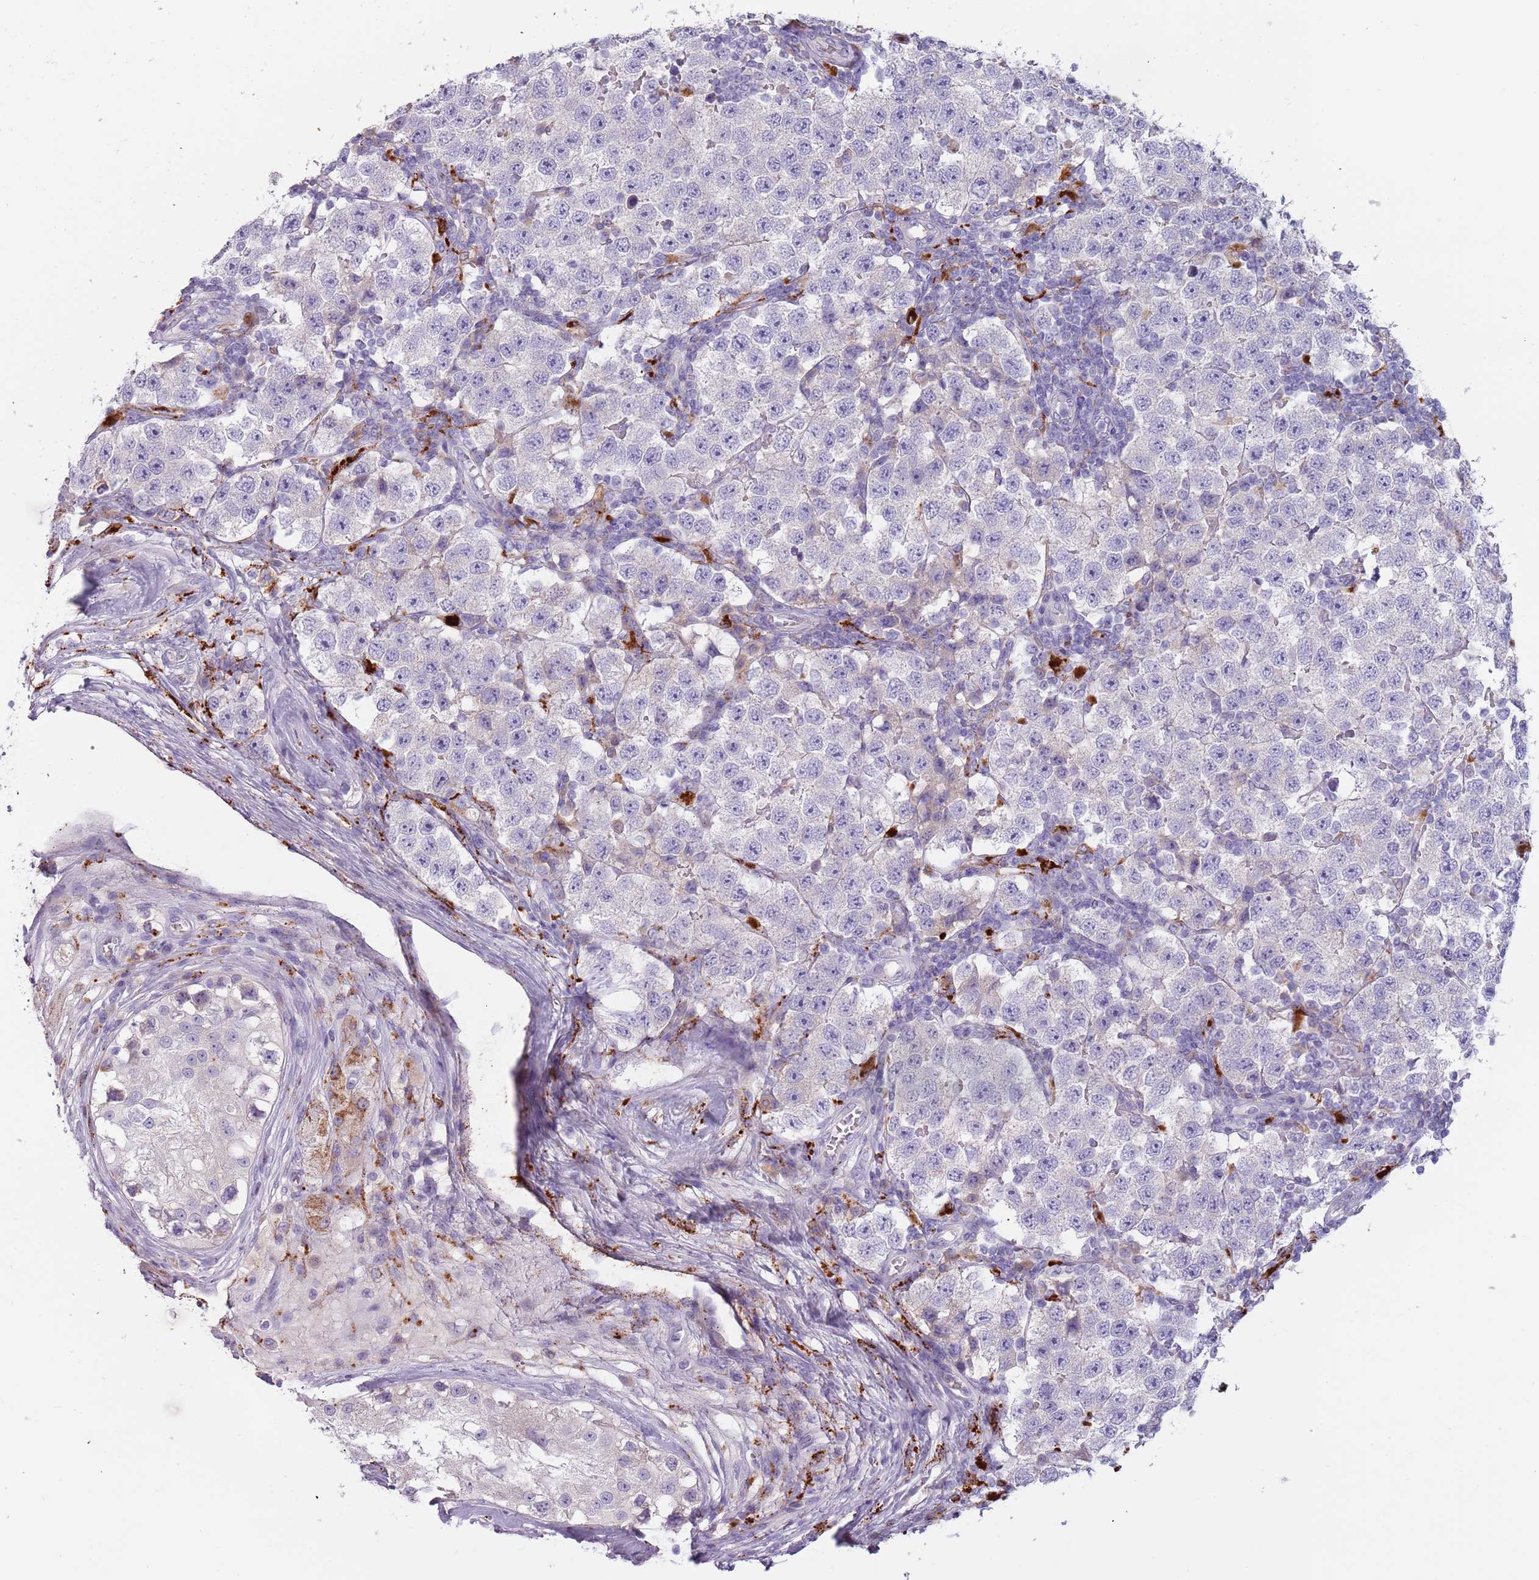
{"staining": {"intensity": "negative", "quantity": "none", "location": "none"}, "tissue": "testis cancer", "cell_type": "Tumor cells", "image_type": "cancer", "snomed": [{"axis": "morphology", "description": "Seminoma, NOS"}, {"axis": "topography", "description": "Testis"}], "caption": "DAB (3,3'-diaminobenzidine) immunohistochemical staining of human seminoma (testis) displays no significant positivity in tumor cells. (DAB (3,3'-diaminobenzidine) immunohistochemistry (IHC), high magnification).", "gene": "NWD2", "patient": {"sex": "male", "age": 34}}